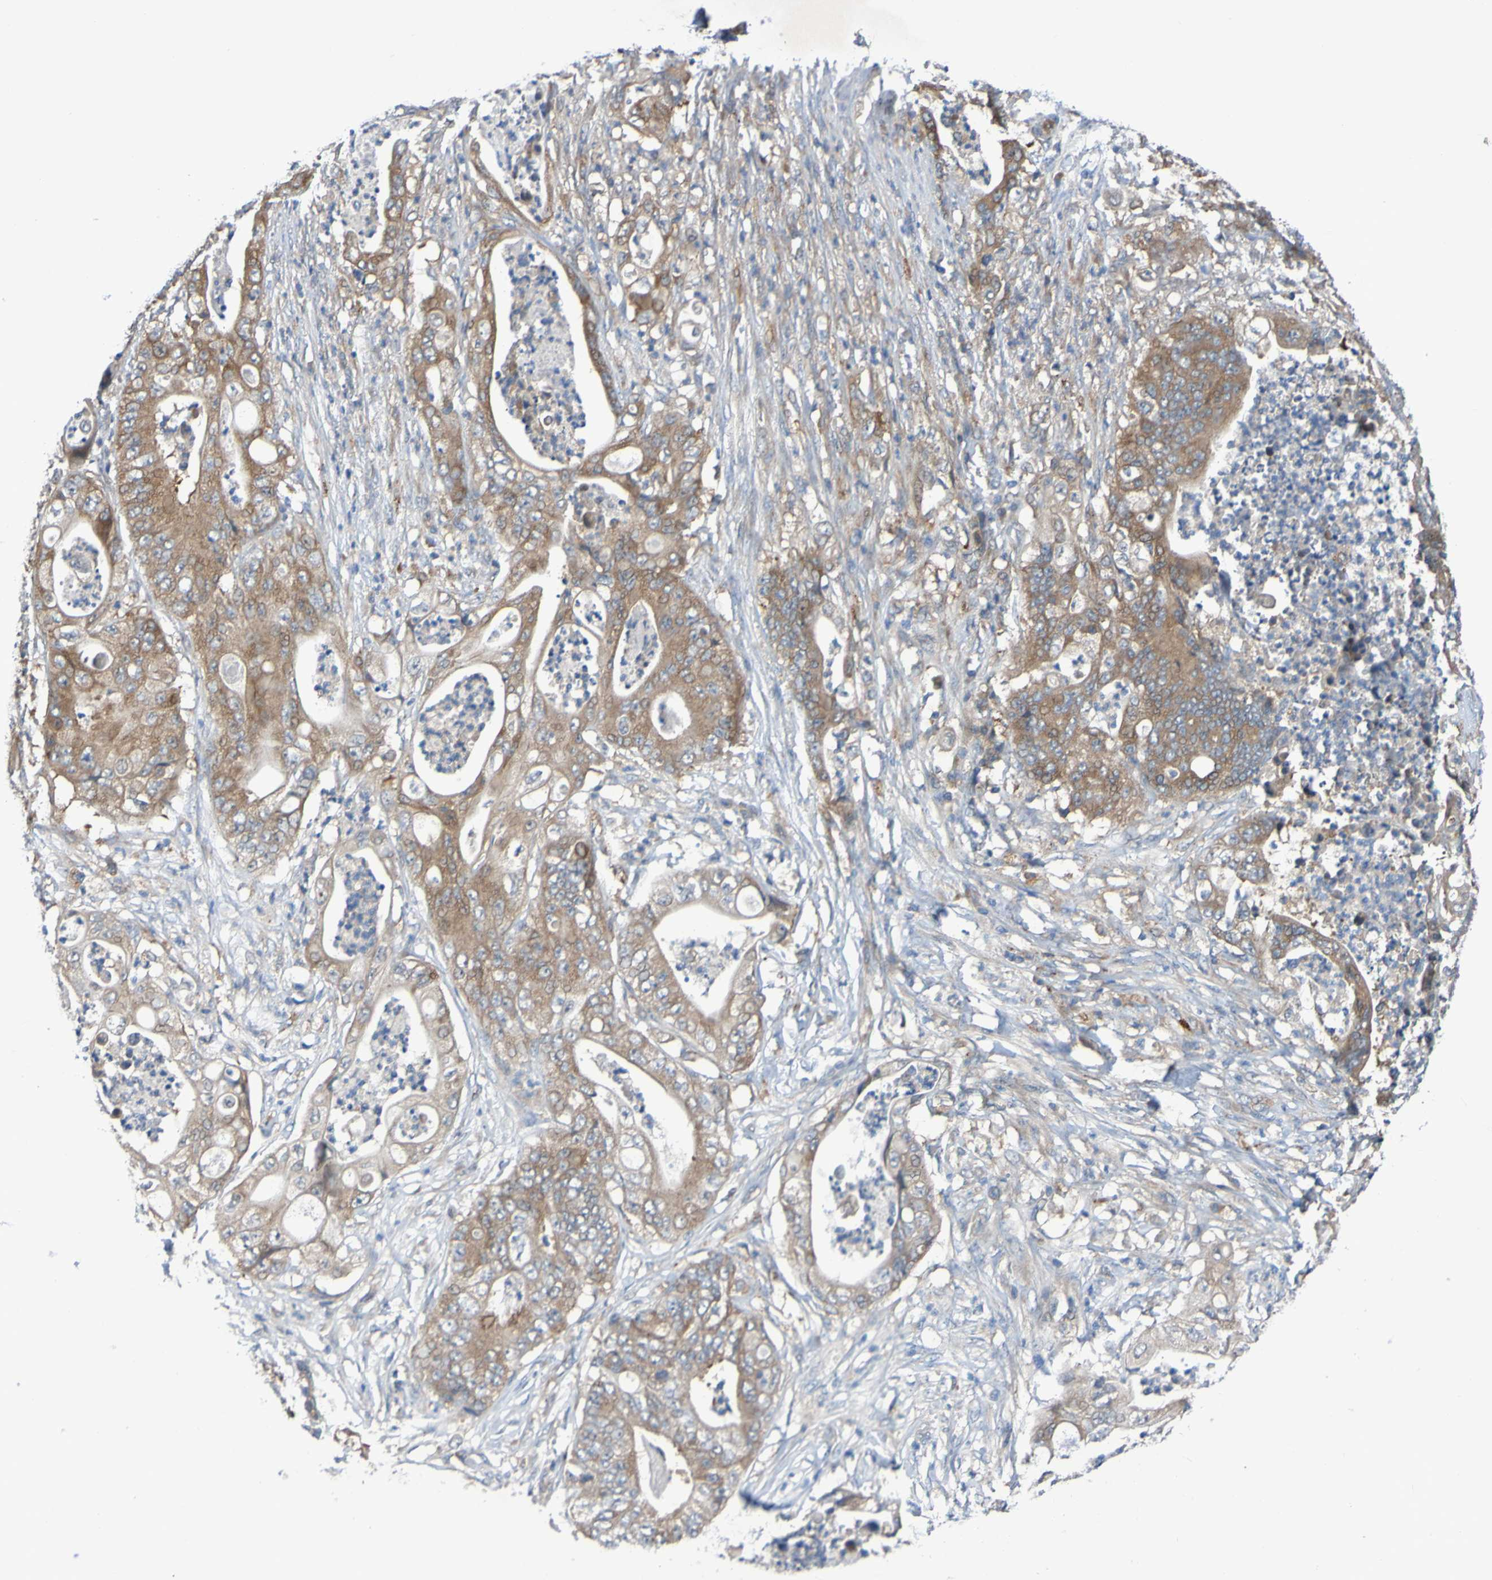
{"staining": {"intensity": "moderate", "quantity": ">75%", "location": "cytoplasmic/membranous"}, "tissue": "stomach cancer", "cell_type": "Tumor cells", "image_type": "cancer", "snomed": [{"axis": "morphology", "description": "Adenocarcinoma, NOS"}, {"axis": "topography", "description": "Stomach"}], "caption": "A brown stain highlights moderate cytoplasmic/membranous positivity of a protein in stomach adenocarcinoma tumor cells.", "gene": "SDK1", "patient": {"sex": "female", "age": 73}}